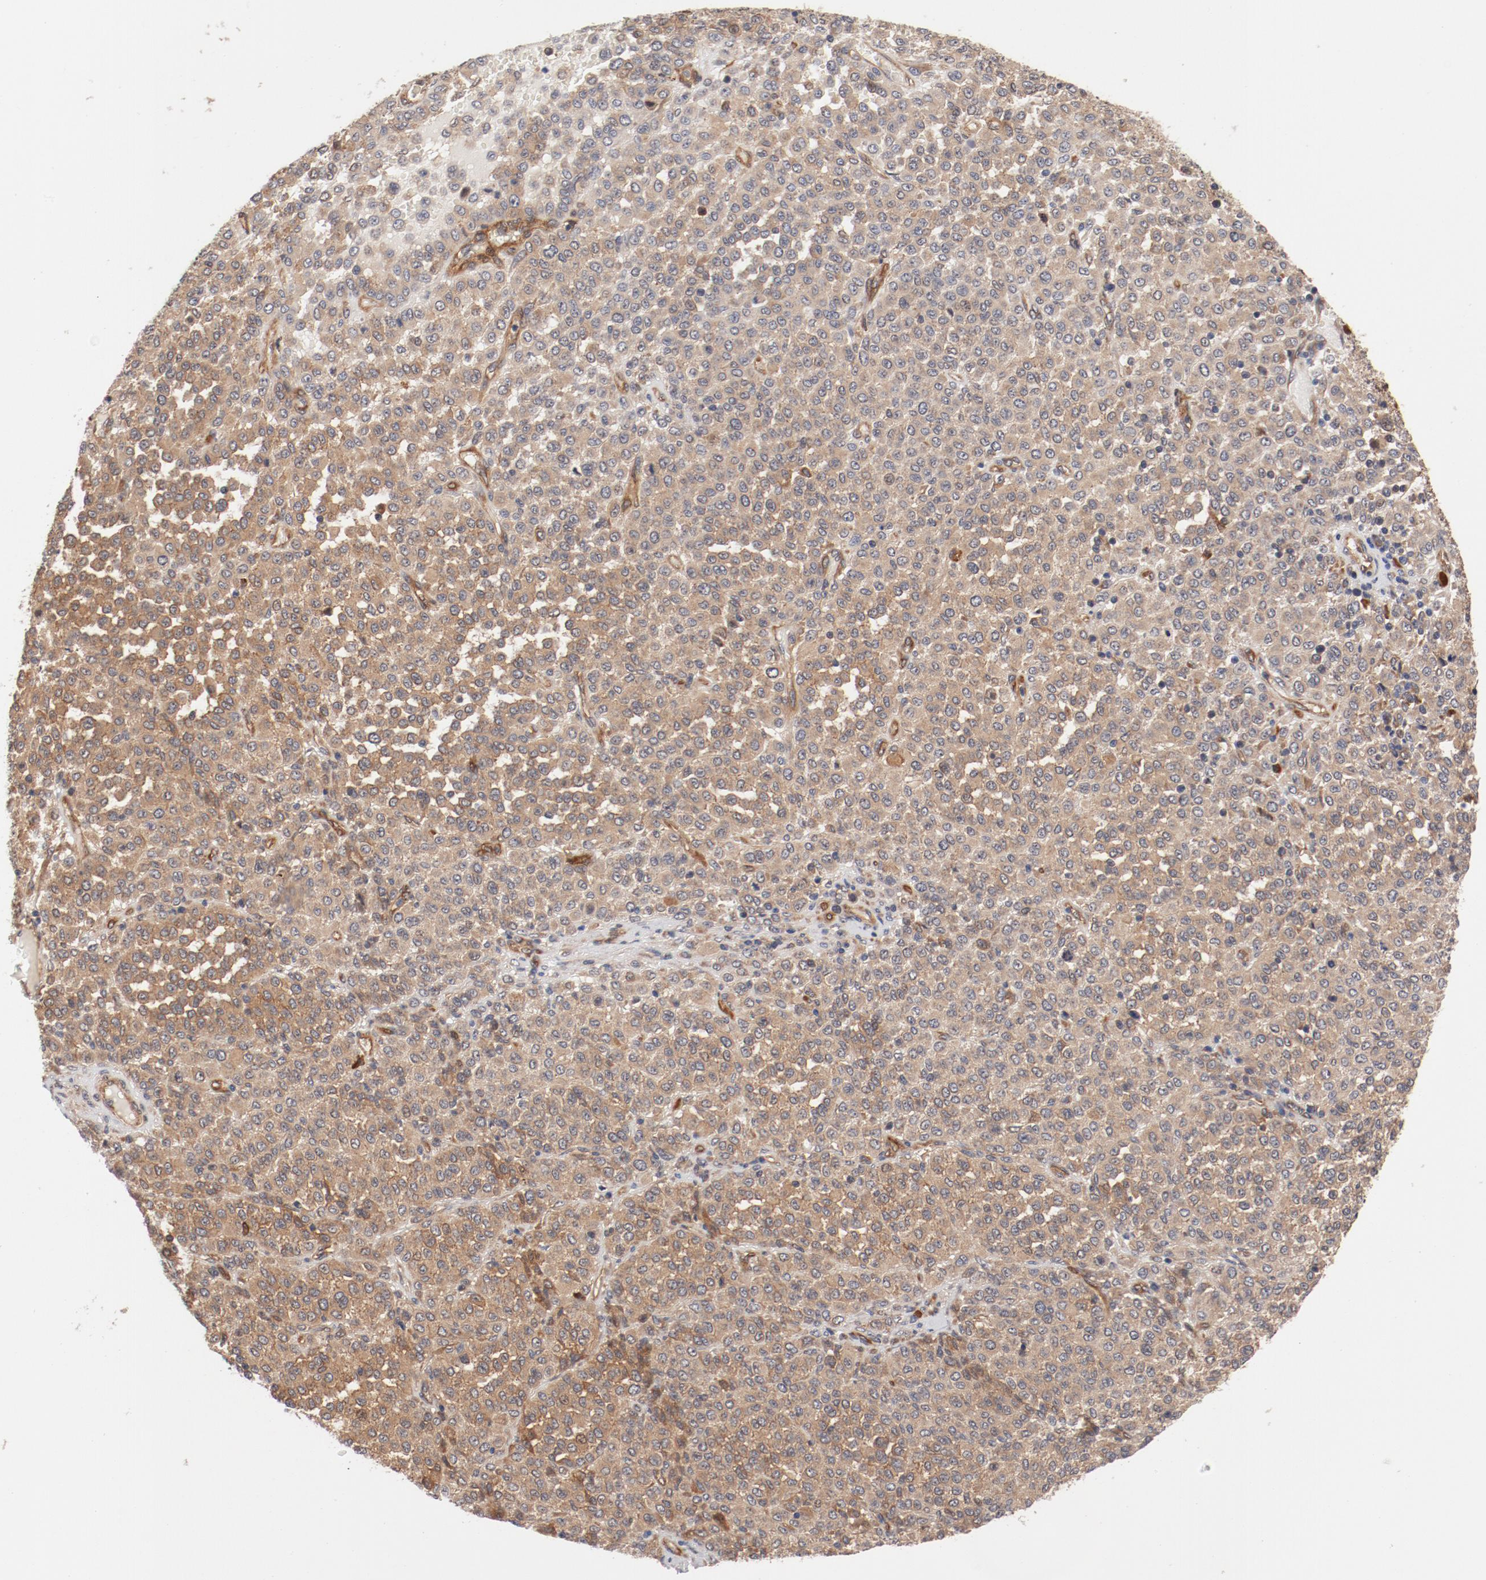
{"staining": {"intensity": "moderate", "quantity": ">75%", "location": "cytoplasmic/membranous"}, "tissue": "melanoma", "cell_type": "Tumor cells", "image_type": "cancer", "snomed": [{"axis": "morphology", "description": "Malignant melanoma, Metastatic site"}, {"axis": "topography", "description": "Pancreas"}], "caption": "Protein analysis of melanoma tissue displays moderate cytoplasmic/membranous staining in approximately >75% of tumor cells.", "gene": "PITPNM2", "patient": {"sex": "female", "age": 30}}